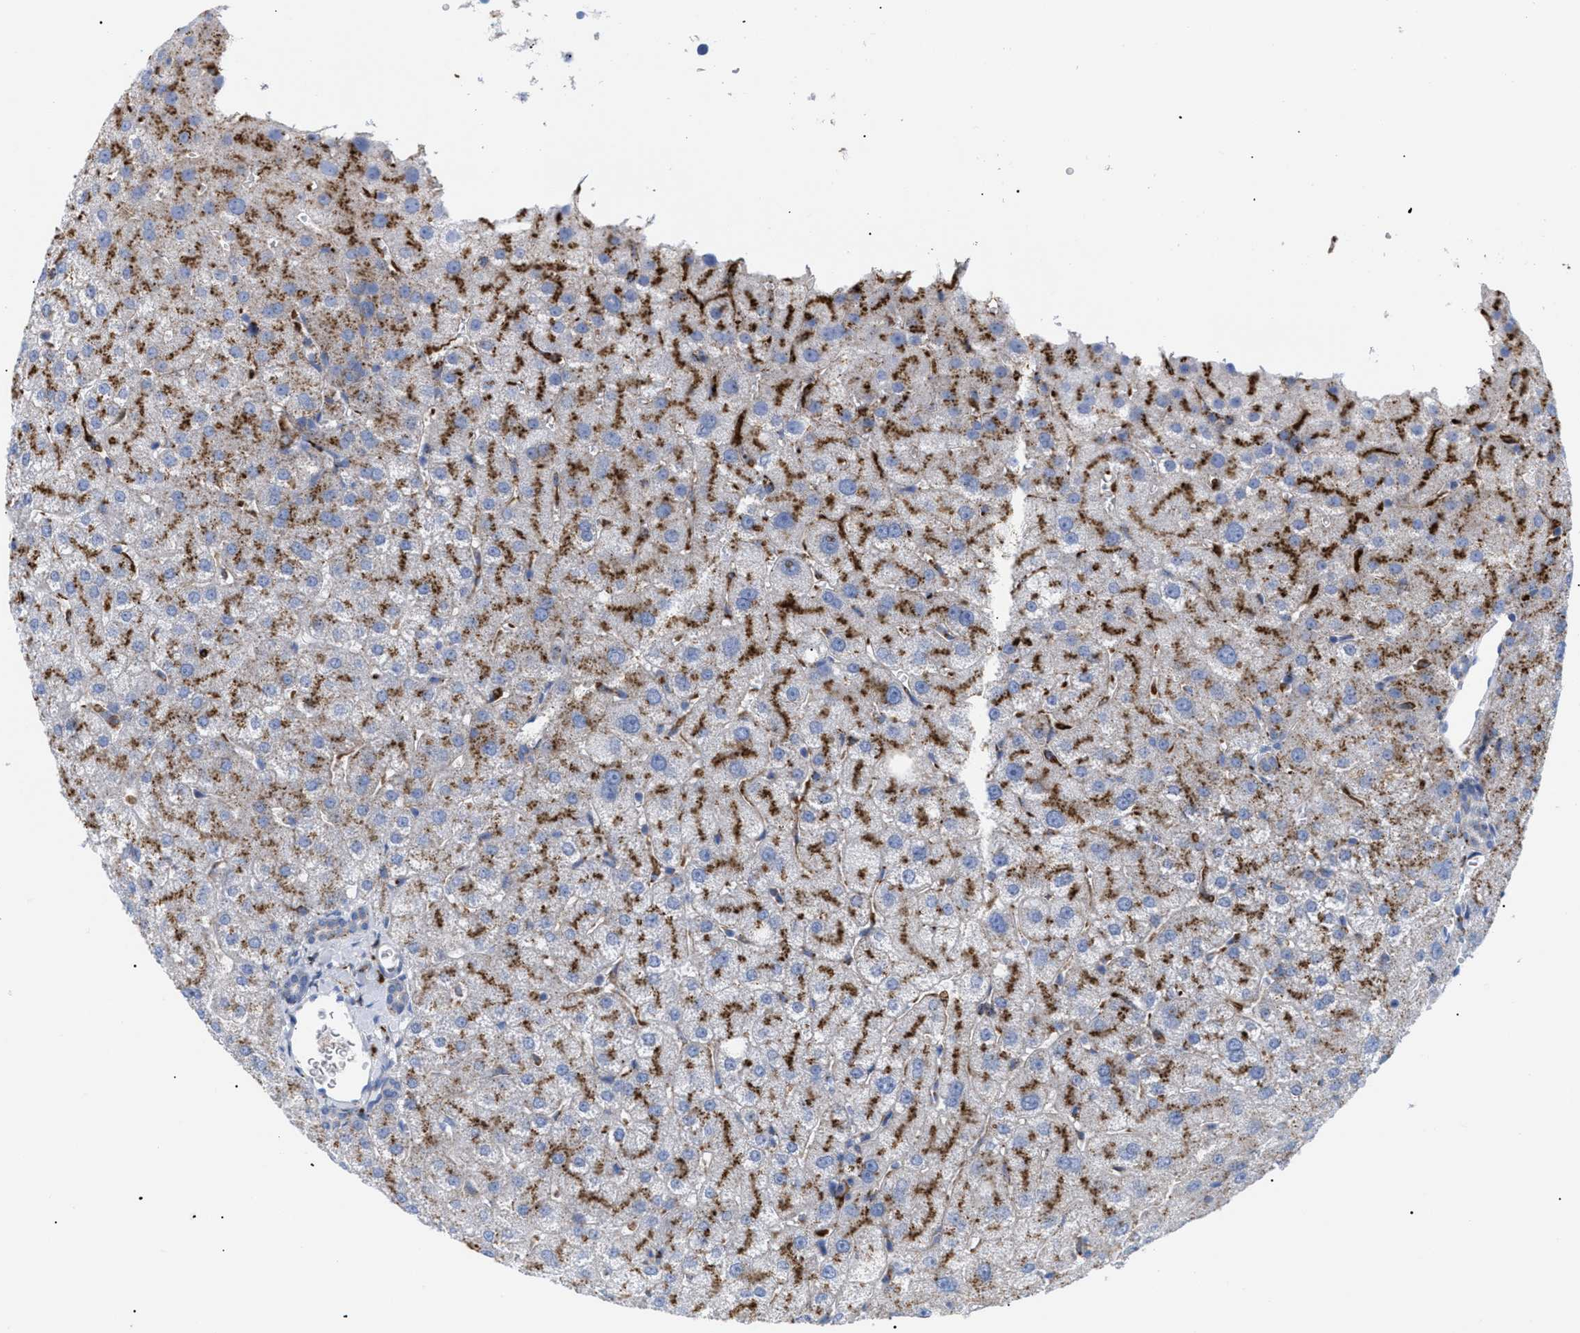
{"staining": {"intensity": "weak", "quantity": "<25%", "location": "cytoplasmic/membranous"}, "tissue": "liver", "cell_type": "Cholangiocytes", "image_type": "normal", "snomed": [{"axis": "morphology", "description": "Normal tissue, NOS"}, {"axis": "topography", "description": "Liver"}], "caption": "Immunohistochemistry (IHC) histopathology image of unremarkable liver: human liver stained with DAB reveals no significant protein expression in cholangiocytes.", "gene": "DRAM2", "patient": {"sex": "male", "age": 73}}